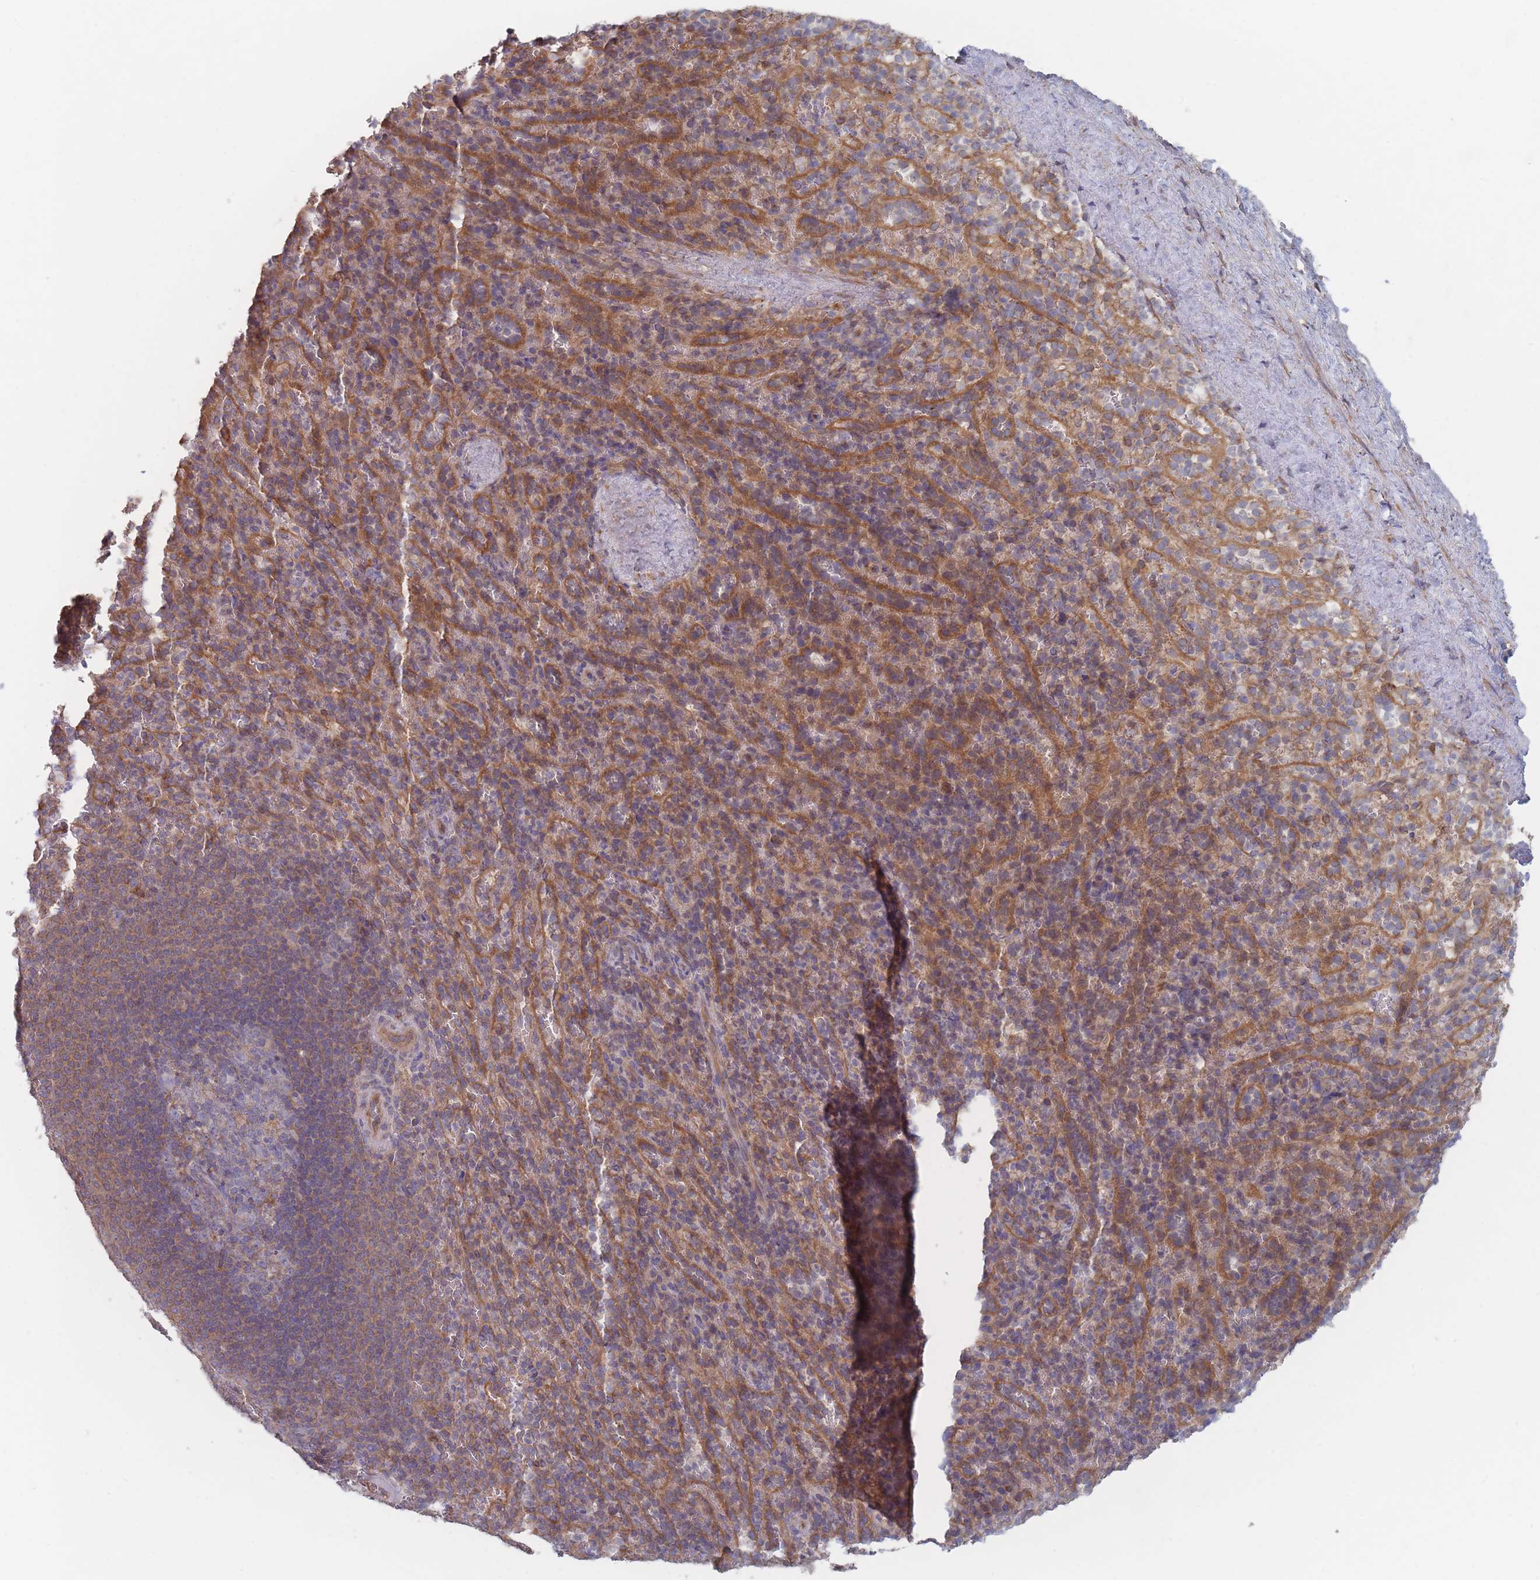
{"staining": {"intensity": "moderate", "quantity": "<25%", "location": "cytoplasmic/membranous"}, "tissue": "spleen", "cell_type": "Cells in red pulp", "image_type": "normal", "snomed": [{"axis": "morphology", "description": "Normal tissue, NOS"}, {"axis": "topography", "description": "Spleen"}], "caption": "High-magnification brightfield microscopy of benign spleen stained with DAB (3,3'-diaminobenzidine) (brown) and counterstained with hematoxylin (blue). cells in red pulp exhibit moderate cytoplasmic/membranous positivity is identified in approximately<25% of cells. The staining is performed using DAB brown chromogen to label protein expression. The nuclei are counter-stained blue using hematoxylin.", "gene": "KDSR", "patient": {"sex": "female", "age": 21}}